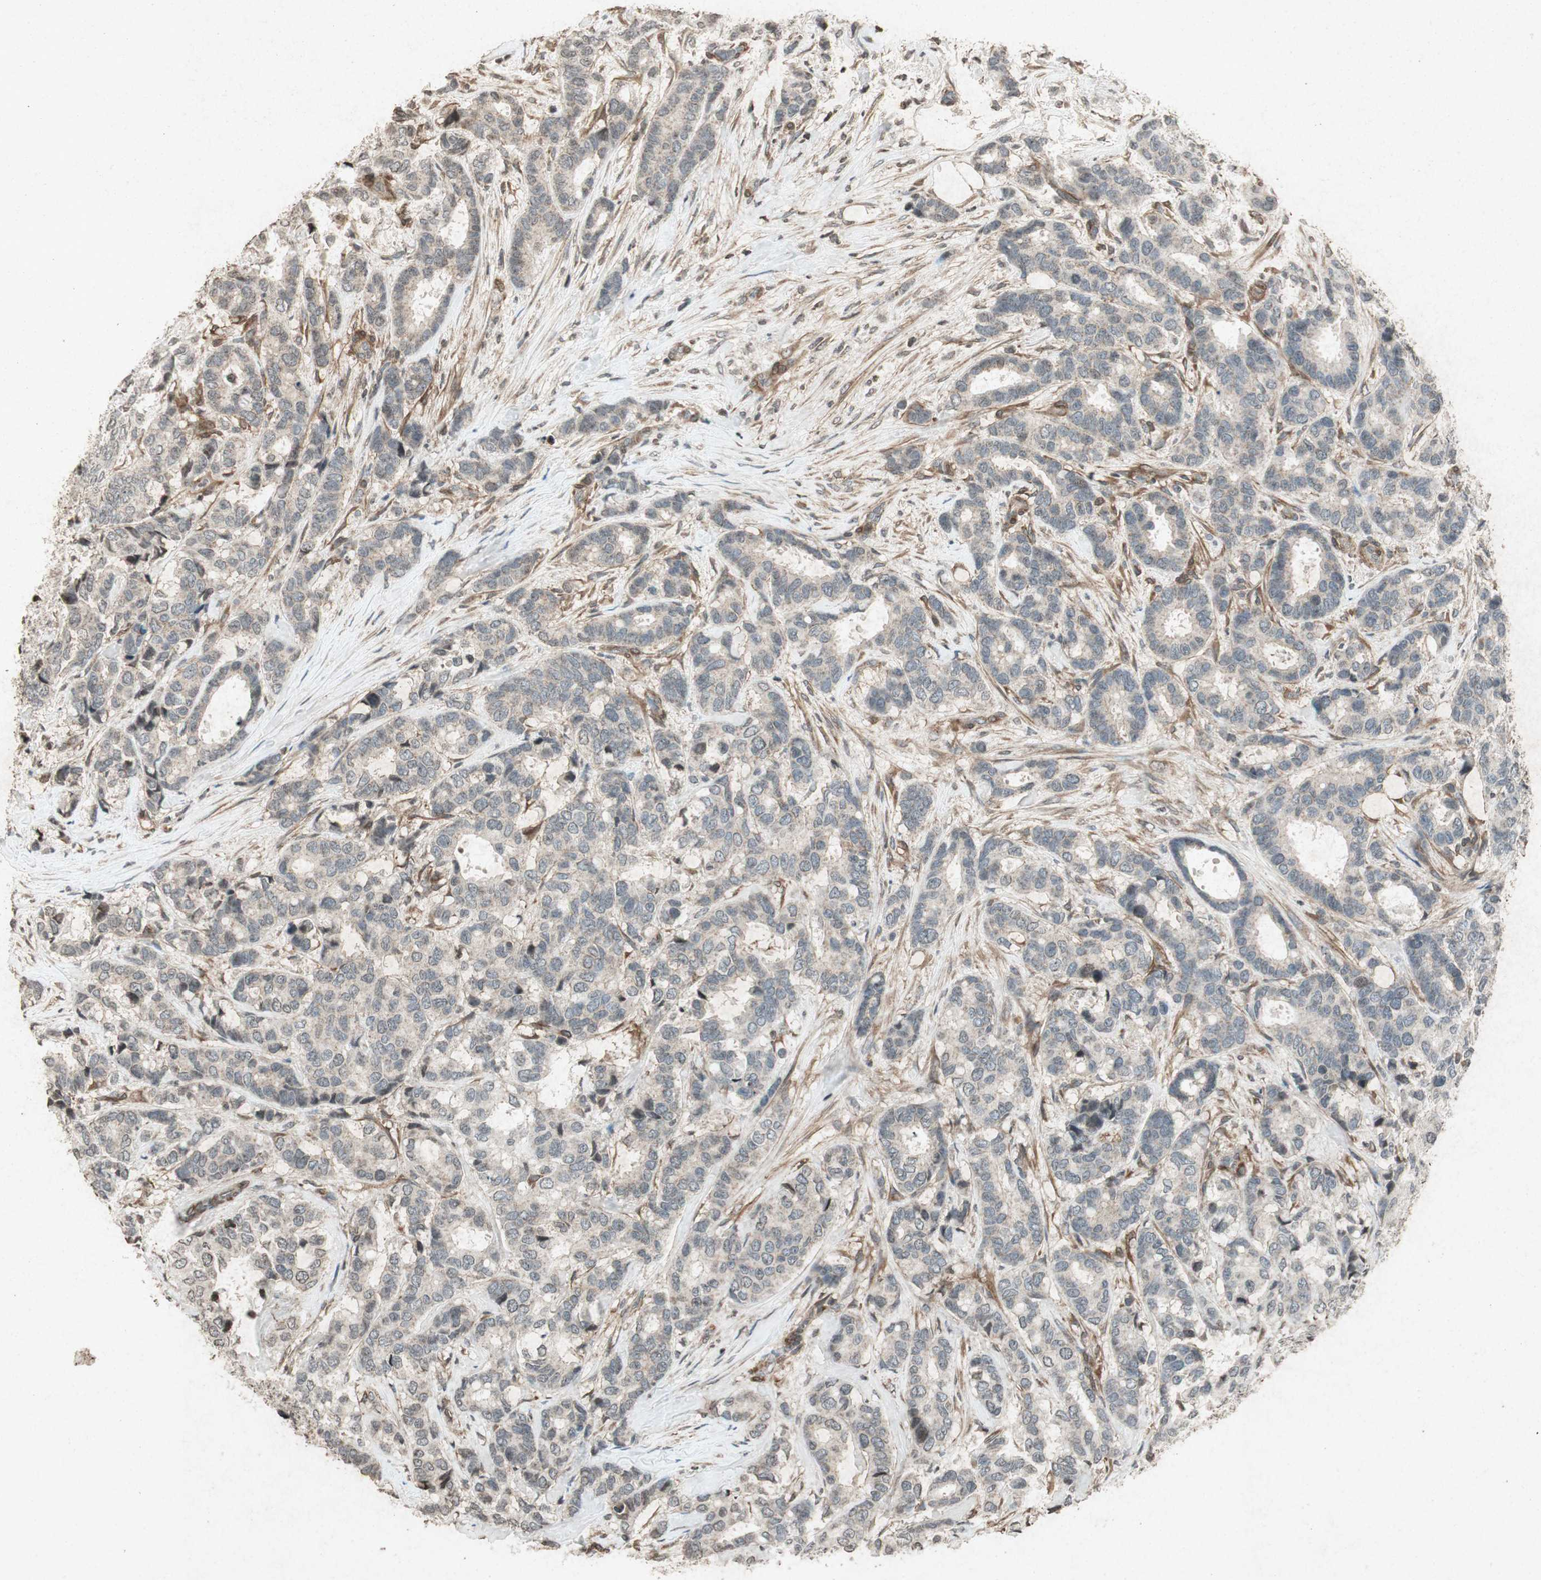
{"staining": {"intensity": "negative", "quantity": "none", "location": "none"}, "tissue": "breast cancer", "cell_type": "Tumor cells", "image_type": "cancer", "snomed": [{"axis": "morphology", "description": "Duct carcinoma"}, {"axis": "topography", "description": "Breast"}], "caption": "The IHC image has no significant staining in tumor cells of breast cancer (intraductal carcinoma) tissue. (DAB immunohistochemistry (IHC) visualized using brightfield microscopy, high magnification).", "gene": "PRKG1", "patient": {"sex": "female", "age": 87}}